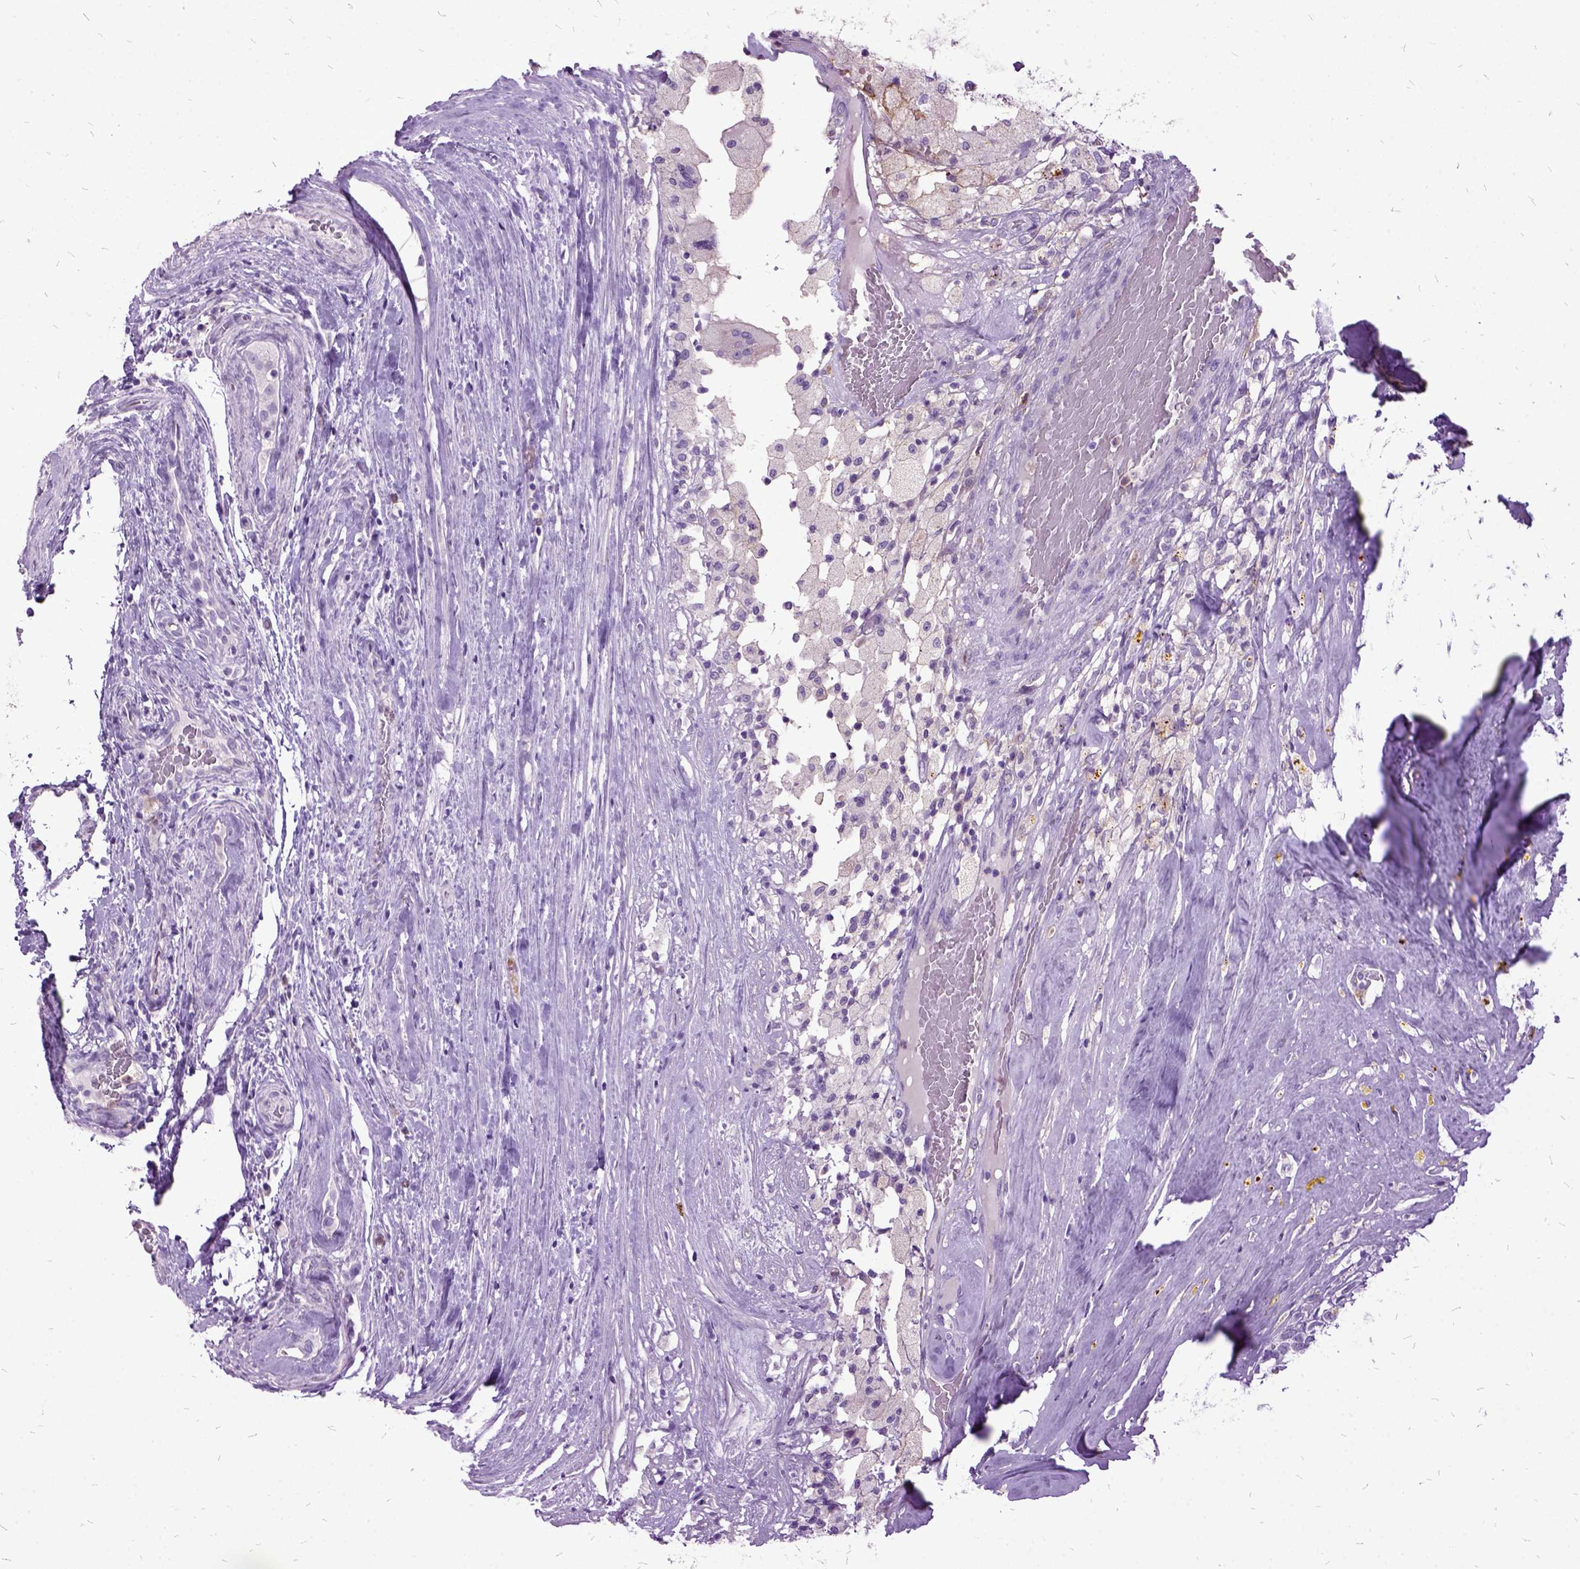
{"staining": {"intensity": "negative", "quantity": "none", "location": "none"}, "tissue": "testis cancer", "cell_type": "Tumor cells", "image_type": "cancer", "snomed": [{"axis": "morphology", "description": "Seminoma, NOS"}, {"axis": "morphology", "description": "Carcinoma, Embryonal, NOS"}, {"axis": "topography", "description": "Testis"}], "caption": "An immunohistochemistry micrograph of testis seminoma is shown. There is no staining in tumor cells of testis seminoma.", "gene": "MME", "patient": {"sex": "male", "age": 41}}